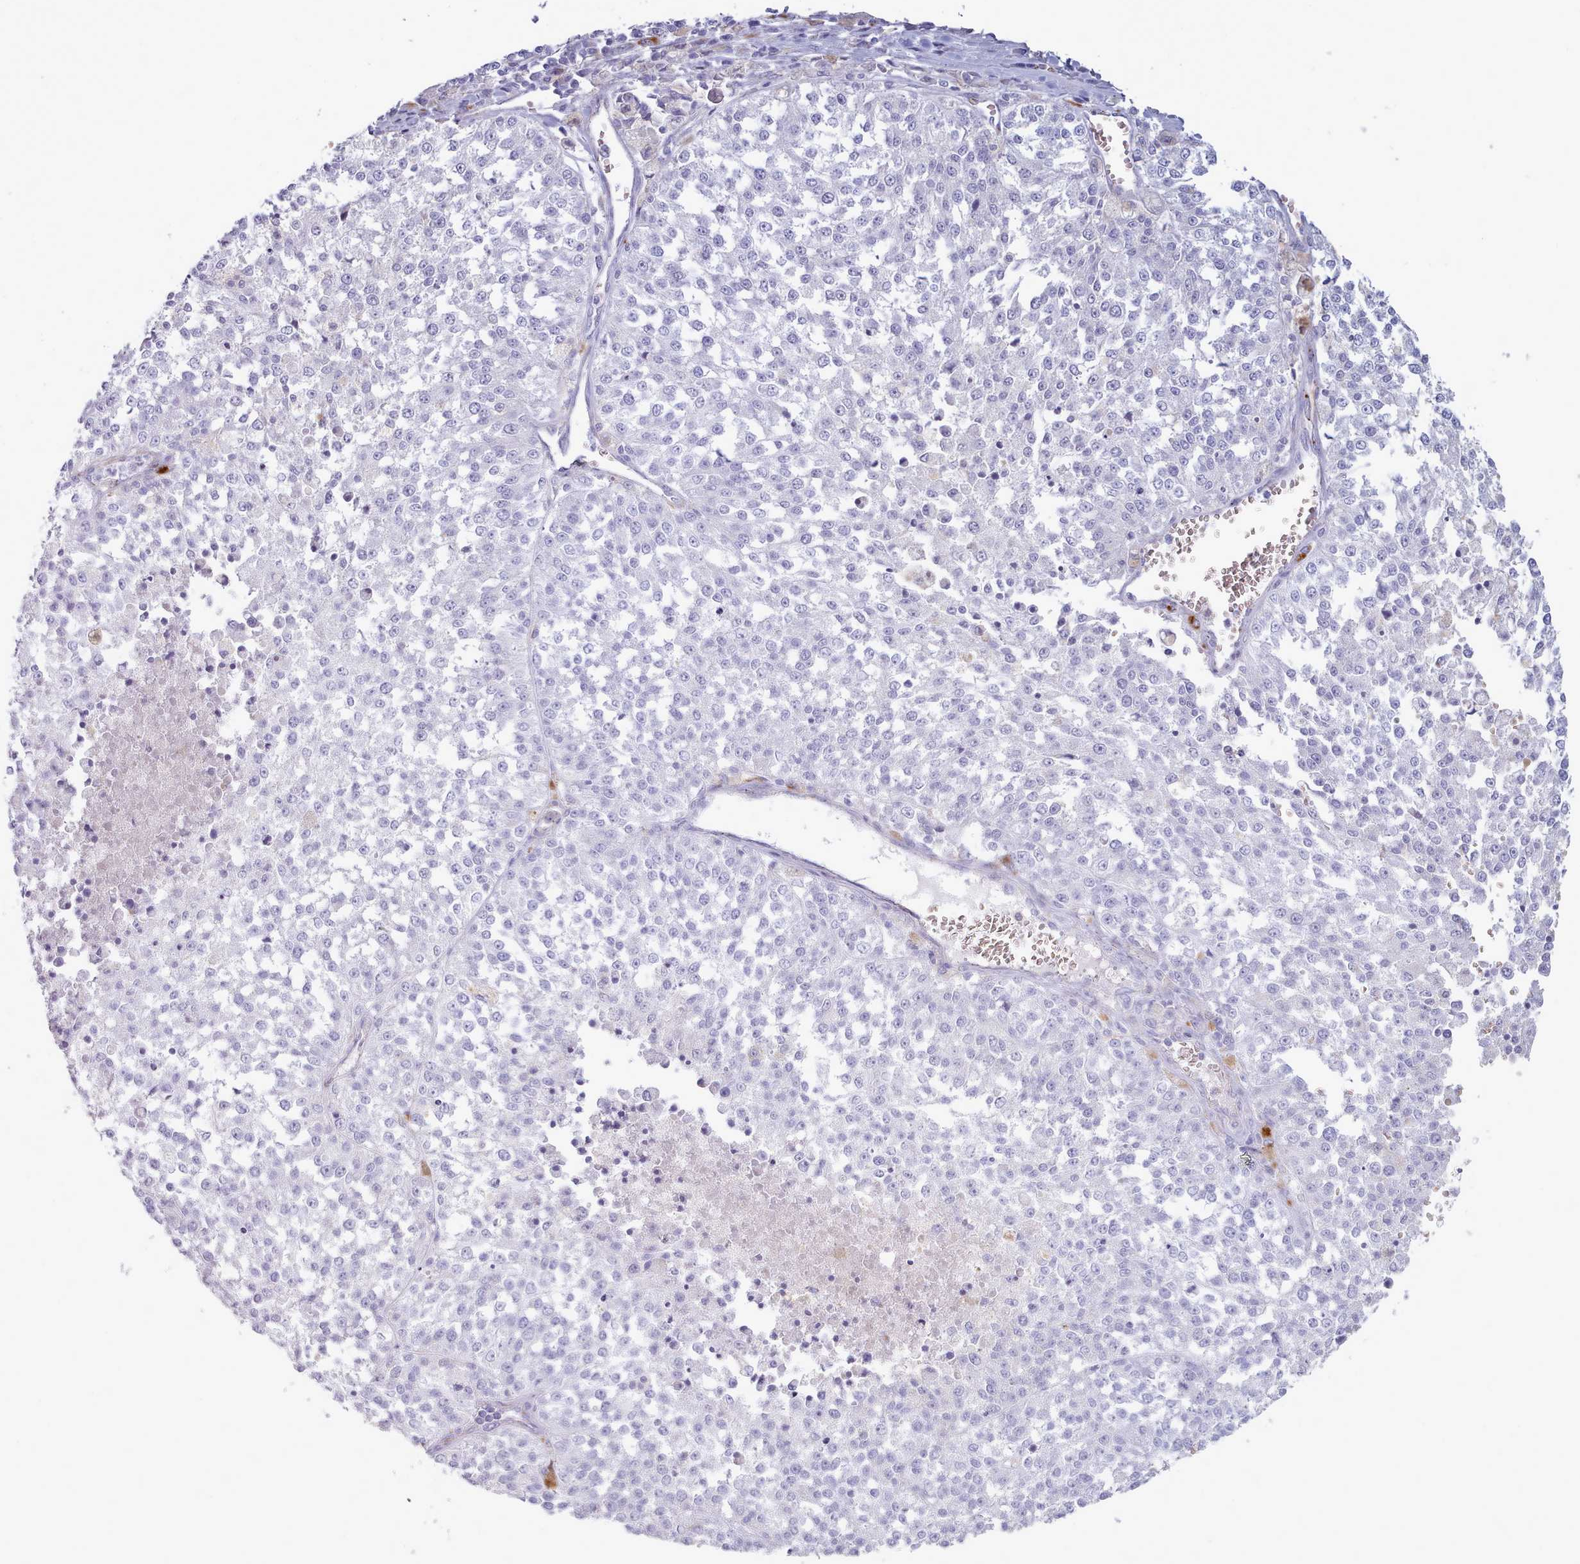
{"staining": {"intensity": "negative", "quantity": "none", "location": "none"}, "tissue": "melanoma", "cell_type": "Tumor cells", "image_type": "cancer", "snomed": [{"axis": "morphology", "description": "Malignant melanoma, NOS"}, {"axis": "topography", "description": "Skin"}], "caption": "IHC of human malignant melanoma shows no staining in tumor cells. (Brightfield microscopy of DAB (3,3'-diaminobenzidine) IHC at high magnification).", "gene": "GAA", "patient": {"sex": "female", "age": 64}}